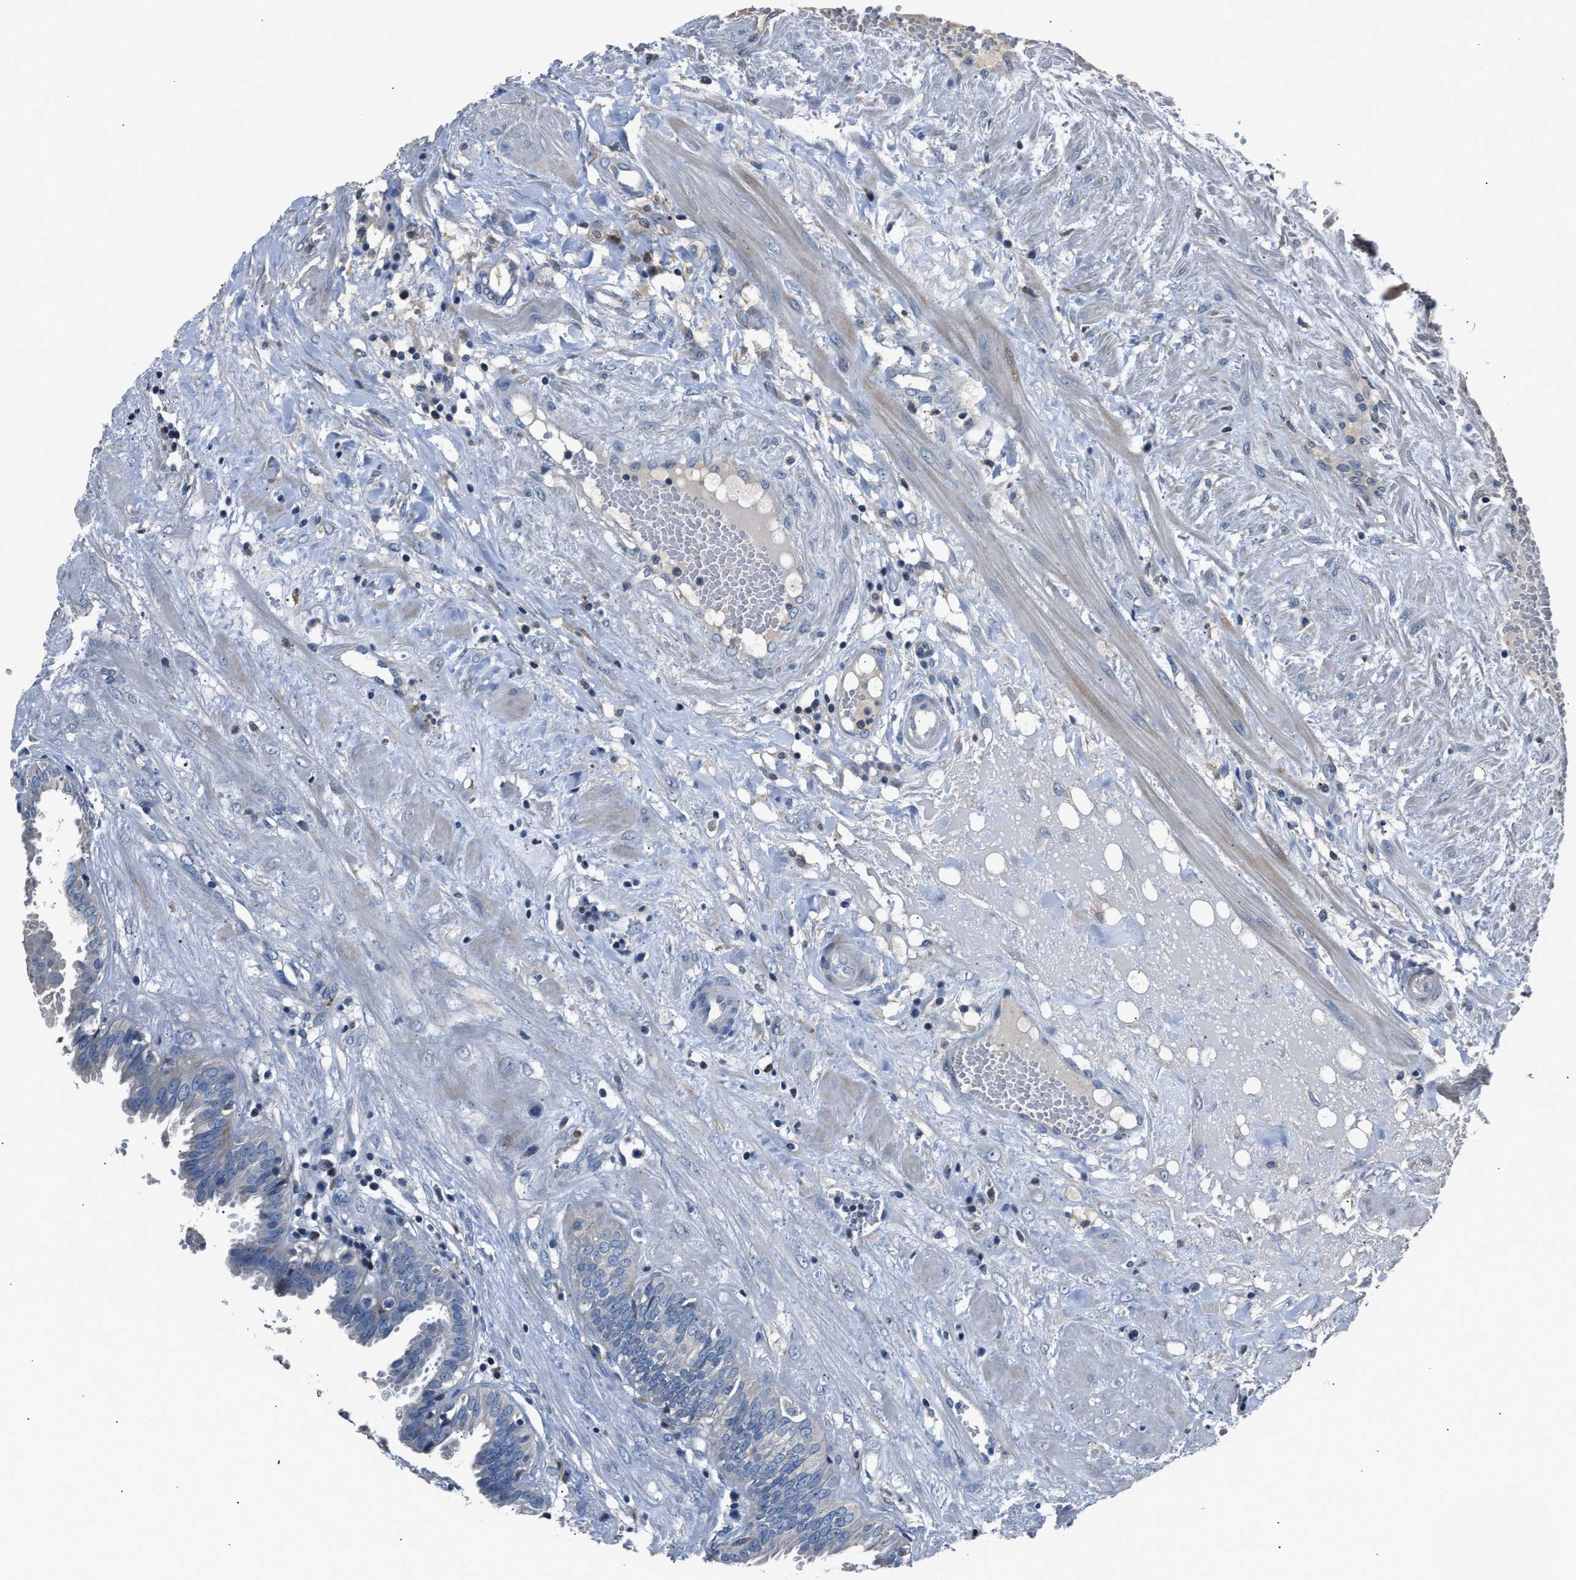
{"staining": {"intensity": "weak", "quantity": "25%-75%", "location": "cytoplasmic/membranous"}, "tissue": "seminal vesicle", "cell_type": "Glandular cells", "image_type": "normal", "snomed": [{"axis": "morphology", "description": "Normal tissue, NOS"}, {"axis": "morphology", "description": "Adenocarcinoma, High grade"}, {"axis": "topography", "description": "Prostate"}, {"axis": "topography", "description": "Seminal veicle"}], "caption": "An IHC micrograph of unremarkable tissue is shown. Protein staining in brown labels weak cytoplasmic/membranous positivity in seminal vesicle within glandular cells. The staining was performed using DAB, with brown indicating positive protein expression. Nuclei are stained blue with hematoxylin.", "gene": "DNAJC24", "patient": {"sex": "male", "age": 55}}